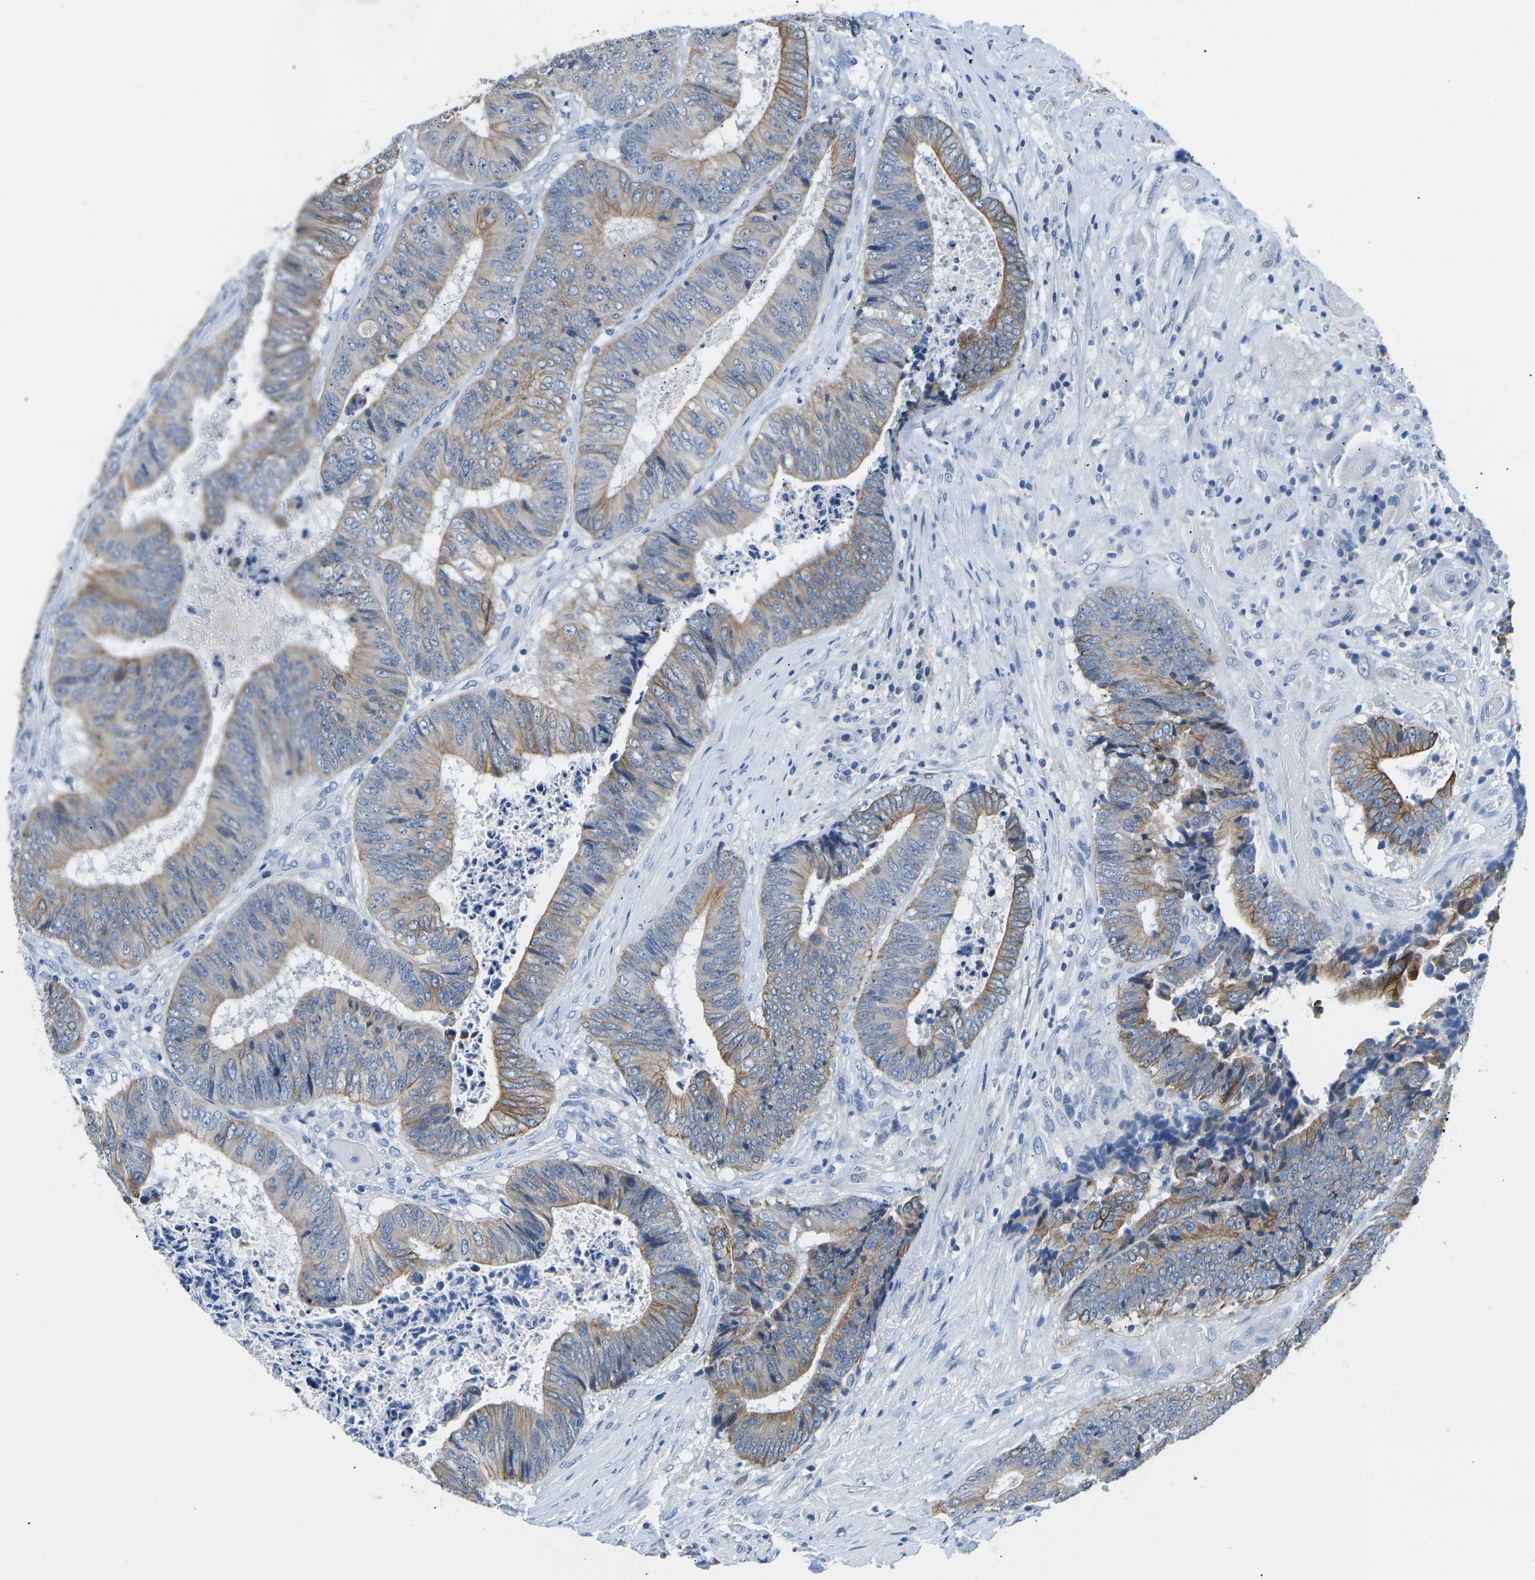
{"staining": {"intensity": "moderate", "quantity": "25%-75%", "location": "cytoplasmic/membranous"}, "tissue": "colorectal cancer", "cell_type": "Tumor cells", "image_type": "cancer", "snomed": [{"axis": "morphology", "description": "Adenocarcinoma, NOS"}, {"axis": "topography", "description": "Rectum"}], "caption": "The image displays immunohistochemical staining of adenocarcinoma (colorectal). There is moderate cytoplasmic/membranous positivity is seen in approximately 25%-75% of tumor cells. (DAB IHC, brown staining for protein, blue staining for nuclei).", "gene": "TM6SF1", "patient": {"sex": "male", "age": 72}}